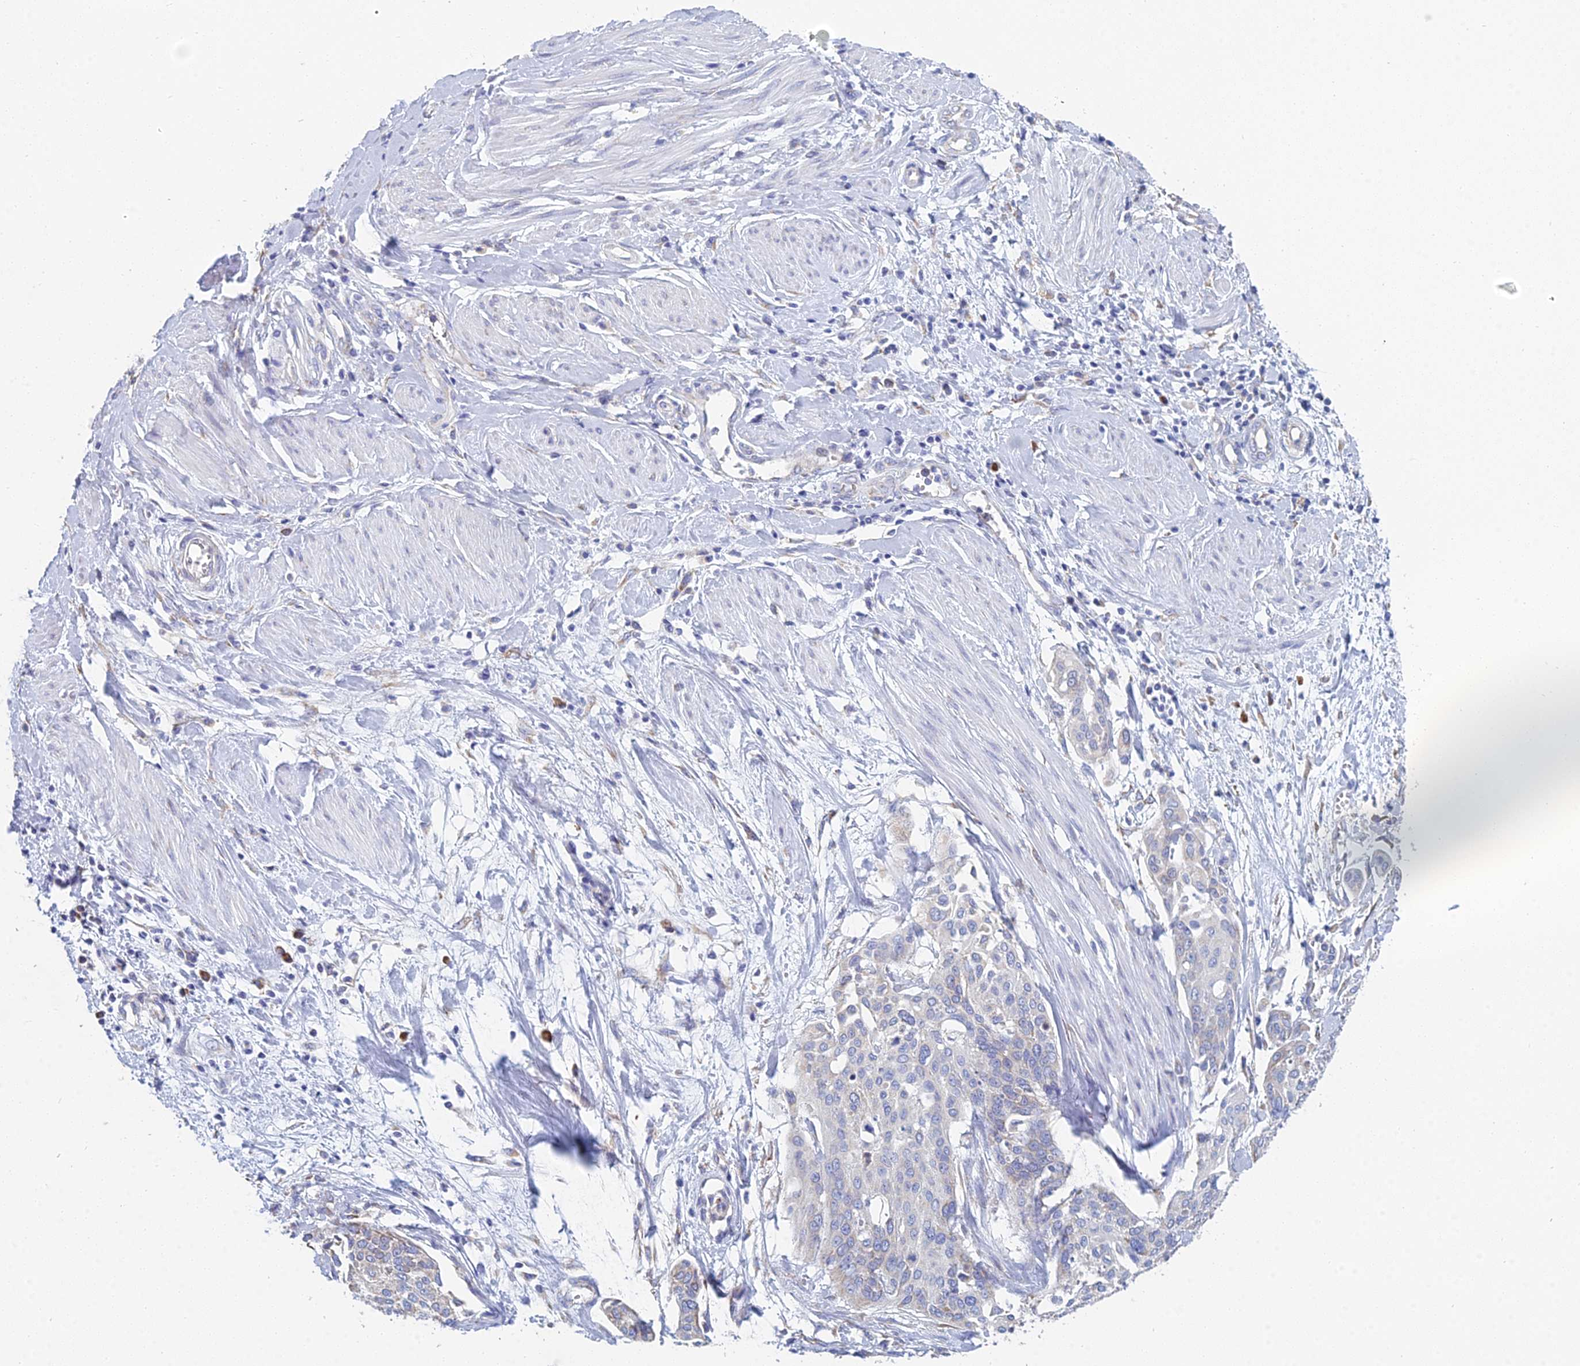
{"staining": {"intensity": "weak", "quantity": "<25%", "location": "cytoplasmic/membranous"}, "tissue": "cervical cancer", "cell_type": "Tumor cells", "image_type": "cancer", "snomed": [{"axis": "morphology", "description": "Squamous cell carcinoma, NOS"}, {"axis": "topography", "description": "Cervix"}], "caption": "This is an immunohistochemistry micrograph of cervical squamous cell carcinoma. There is no staining in tumor cells.", "gene": "CRACR2B", "patient": {"sex": "female", "age": 44}}